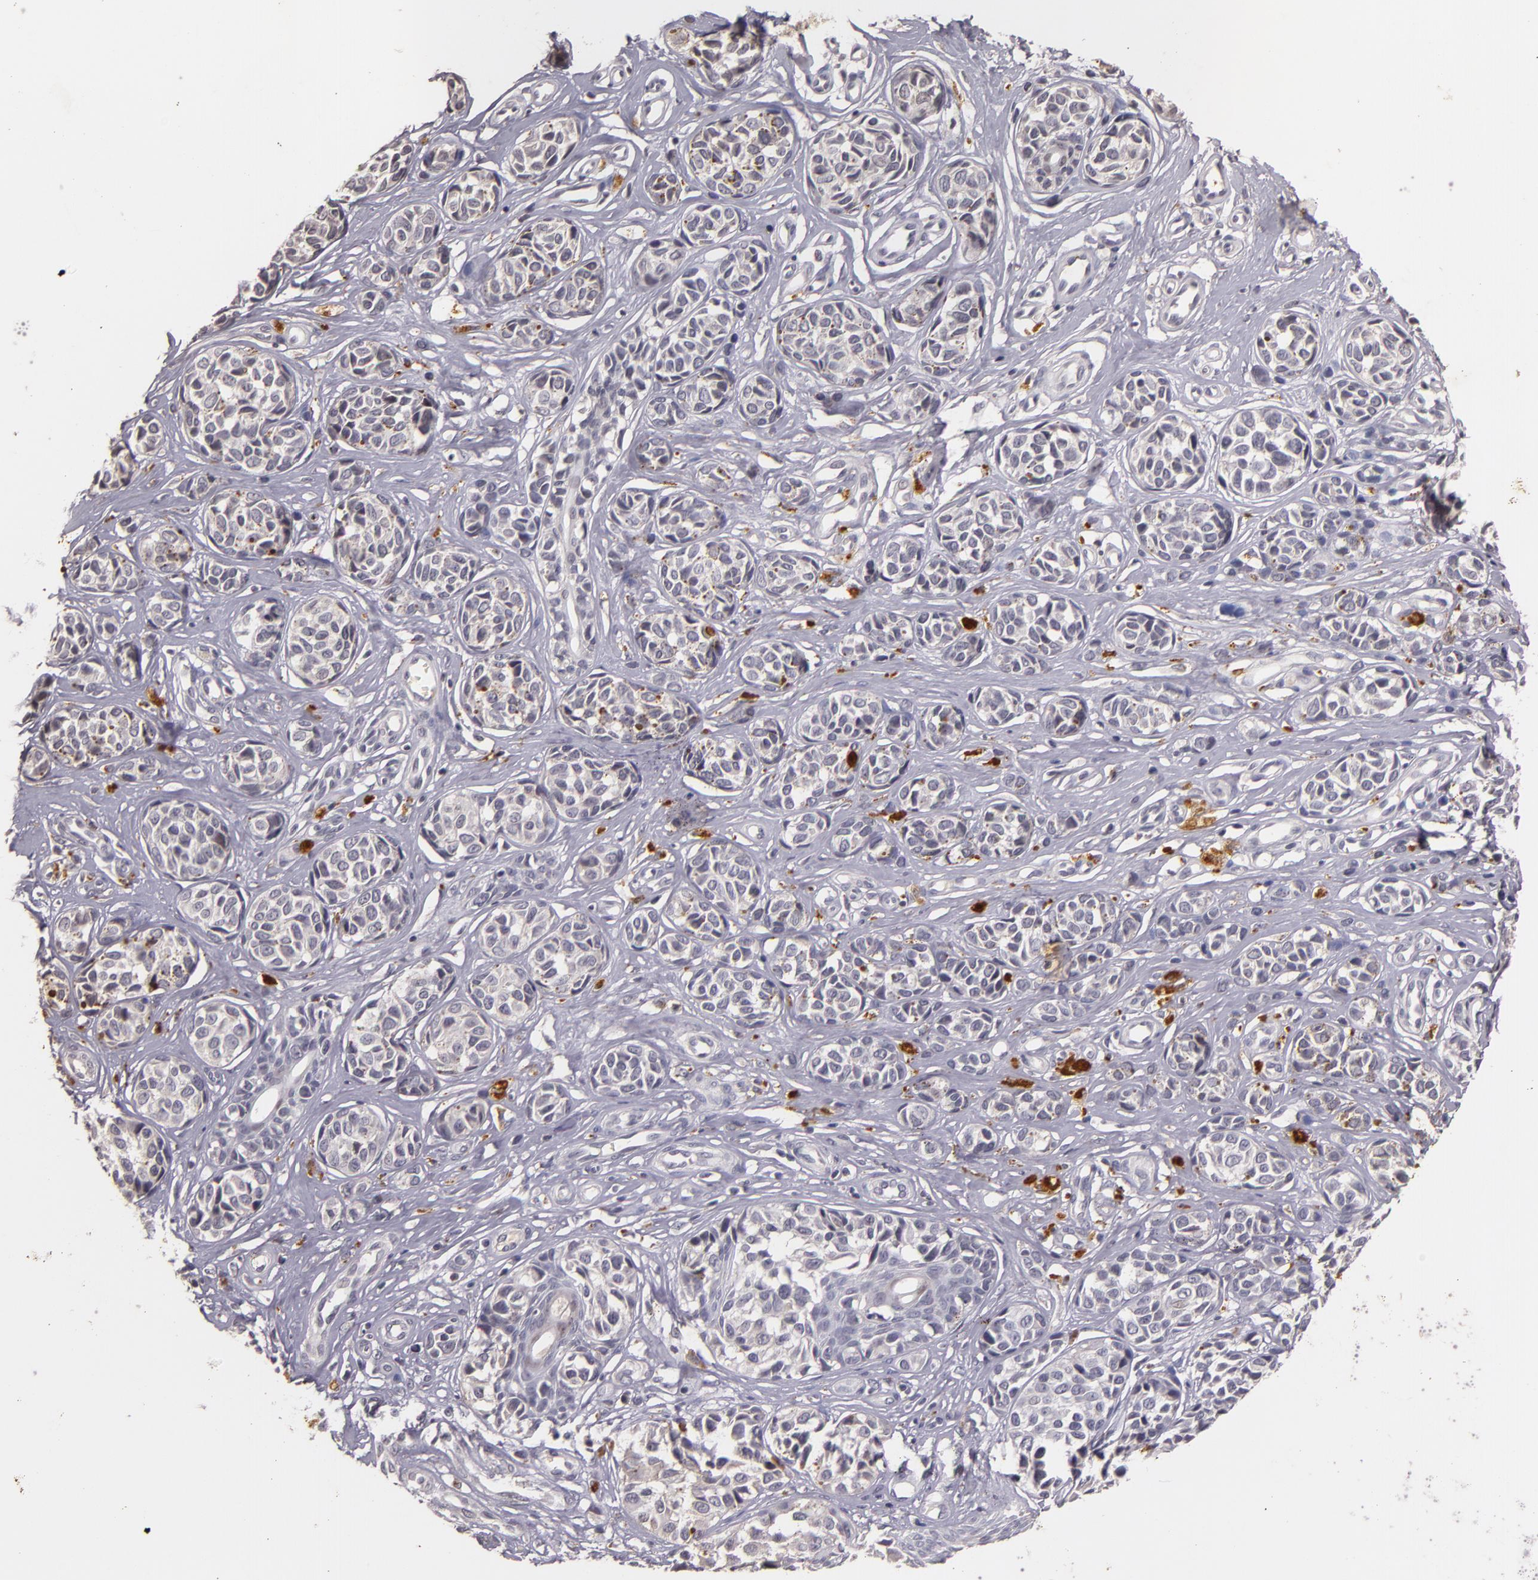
{"staining": {"intensity": "negative", "quantity": "none", "location": "none"}, "tissue": "melanoma", "cell_type": "Tumor cells", "image_type": "cancer", "snomed": [{"axis": "morphology", "description": "Malignant melanoma, NOS"}, {"axis": "topography", "description": "Skin"}], "caption": "Melanoma was stained to show a protein in brown. There is no significant staining in tumor cells.", "gene": "TFF1", "patient": {"sex": "male", "age": 79}}